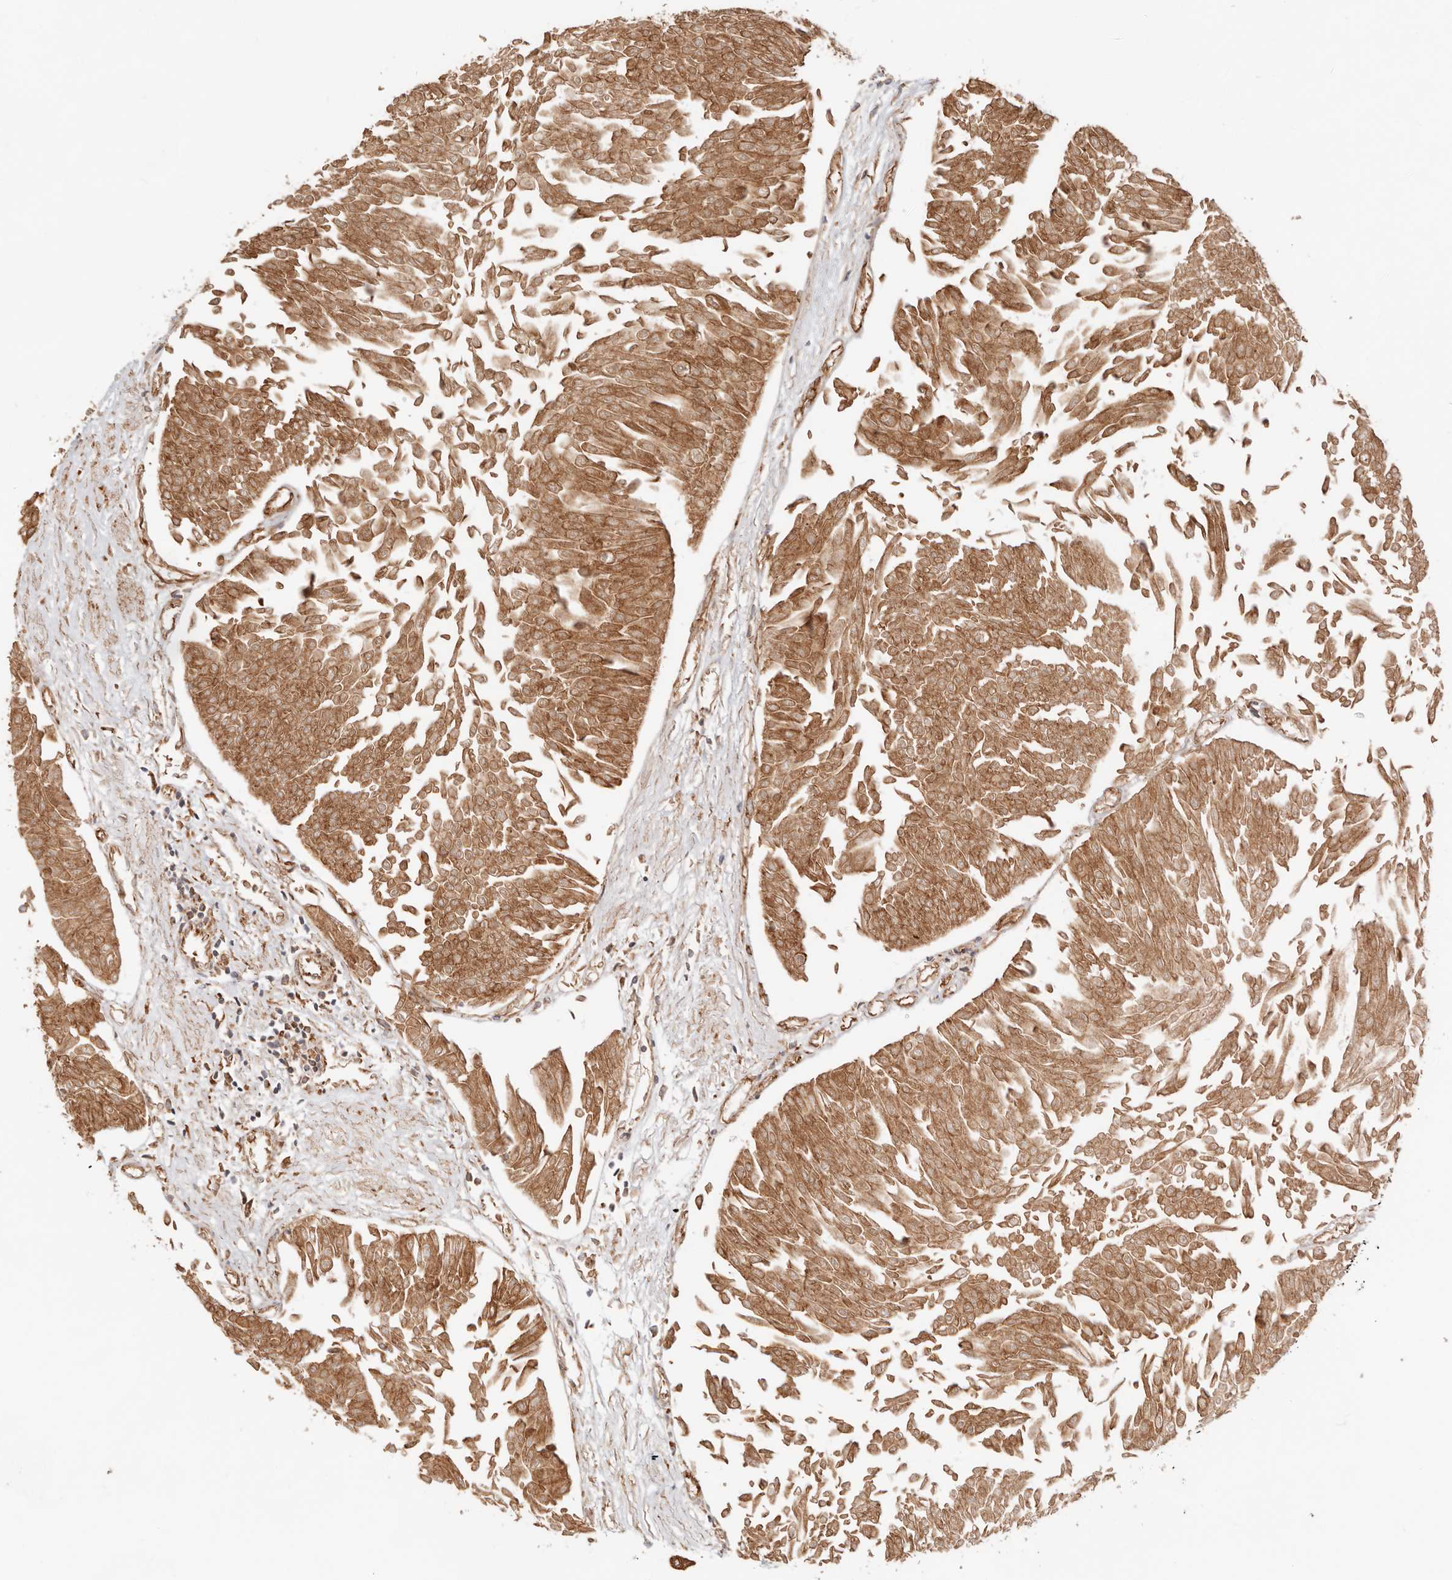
{"staining": {"intensity": "strong", "quantity": ">75%", "location": "cytoplasmic/membranous,nuclear"}, "tissue": "urothelial cancer", "cell_type": "Tumor cells", "image_type": "cancer", "snomed": [{"axis": "morphology", "description": "Urothelial carcinoma, Low grade"}, {"axis": "topography", "description": "Urinary bladder"}], "caption": "The histopathology image reveals a brown stain indicating the presence of a protein in the cytoplasmic/membranous and nuclear of tumor cells in urothelial cancer. (Brightfield microscopy of DAB IHC at high magnification).", "gene": "HEXD", "patient": {"sex": "male", "age": 67}}